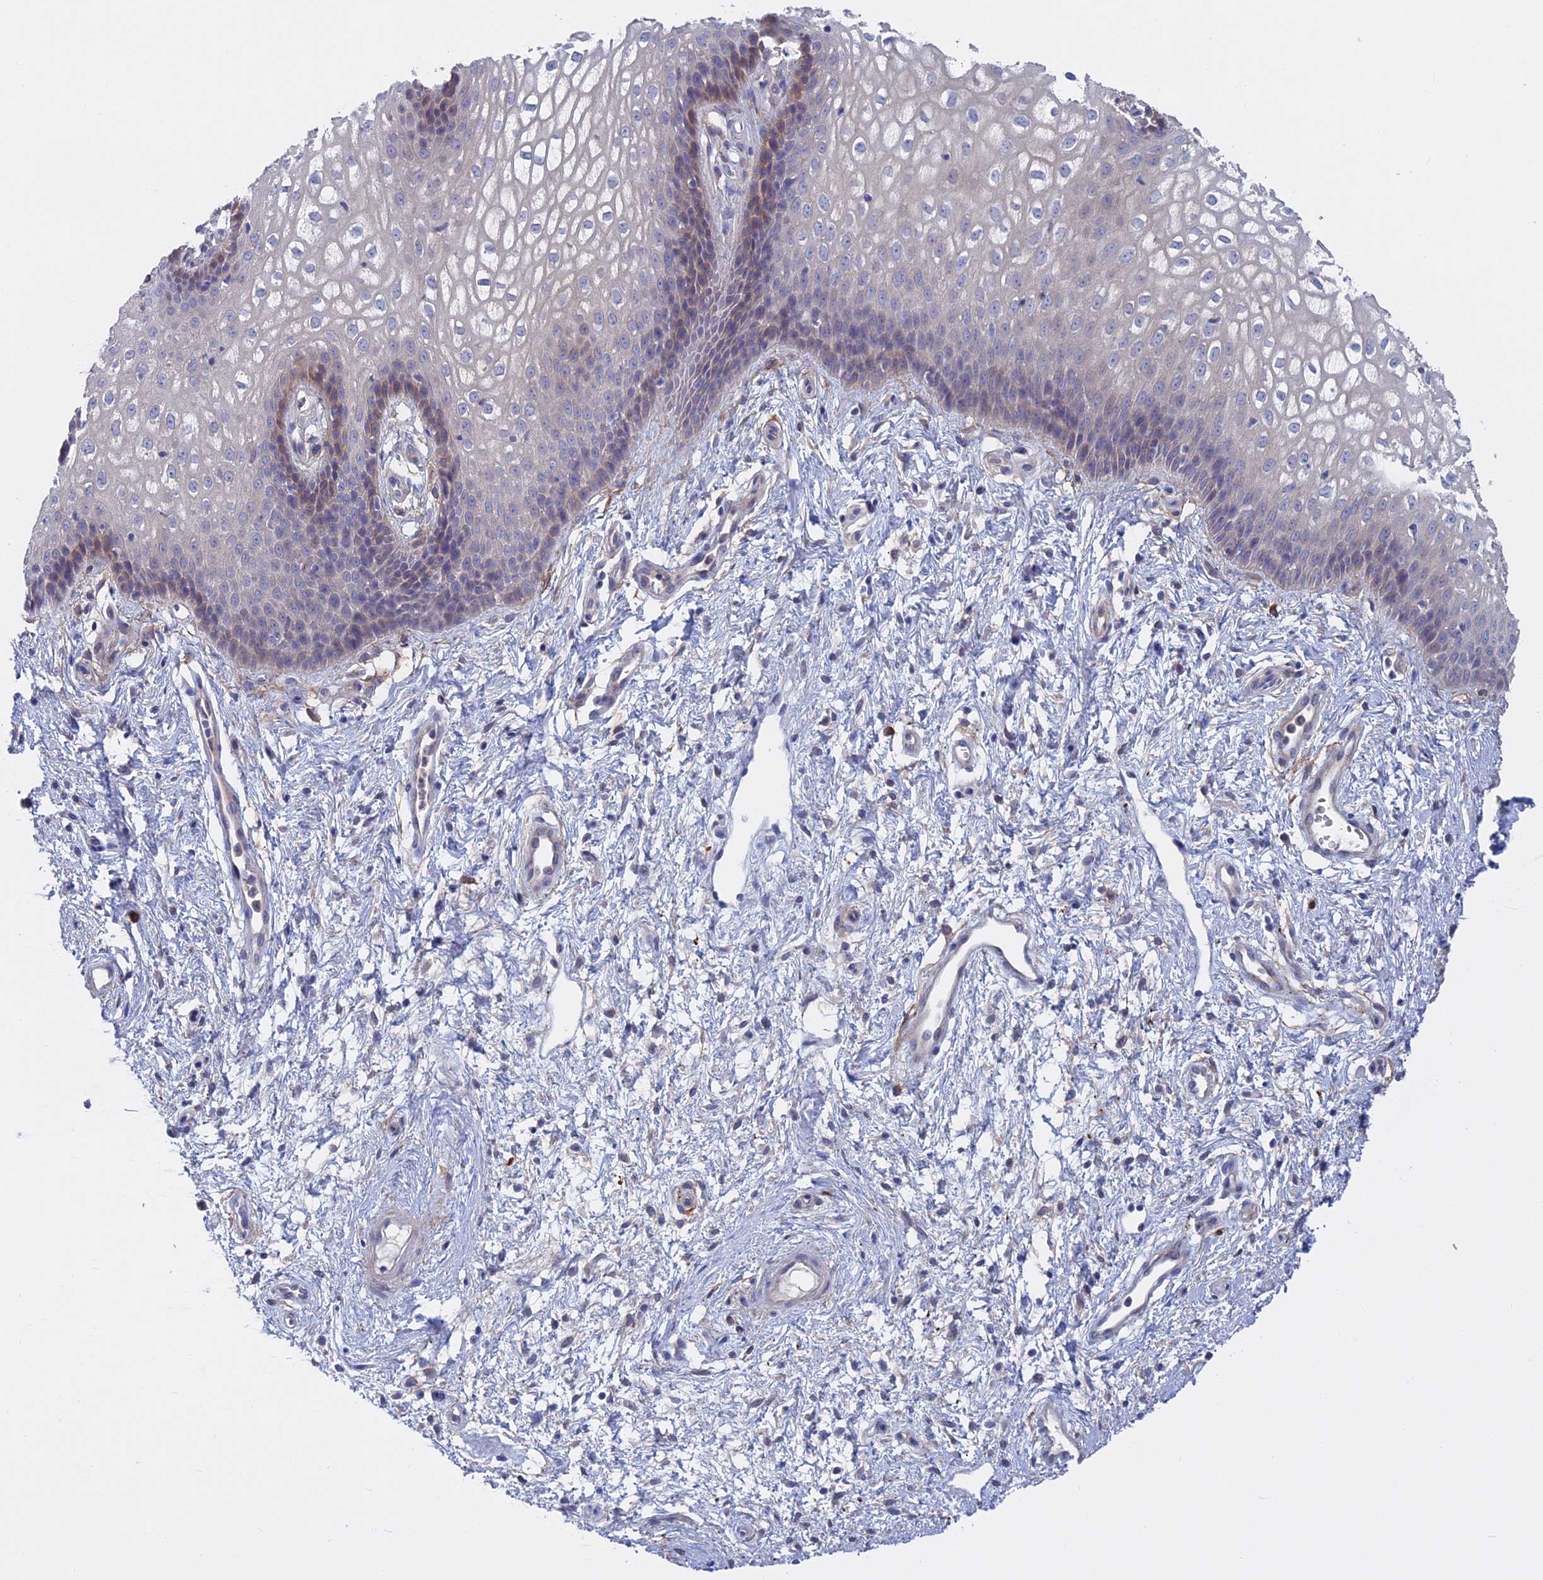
{"staining": {"intensity": "weak", "quantity": "<25%", "location": "cytoplasmic/membranous"}, "tissue": "vagina", "cell_type": "Squamous epithelial cells", "image_type": "normal", "snomed": [{"axis": "morphology", "description": "Normal tissue, NOS"}, {"axis": "topography", "description": "Vagina"}], "caption": "IHC image of unremarkable vagina: human vagina stained with DAB (3,3'-diaminobenzidine) demonstrates no significant protein expression in squamous epithelial cells.", "gene": "SLC2A6", "patient": {"sex": "female", "age": 34}}